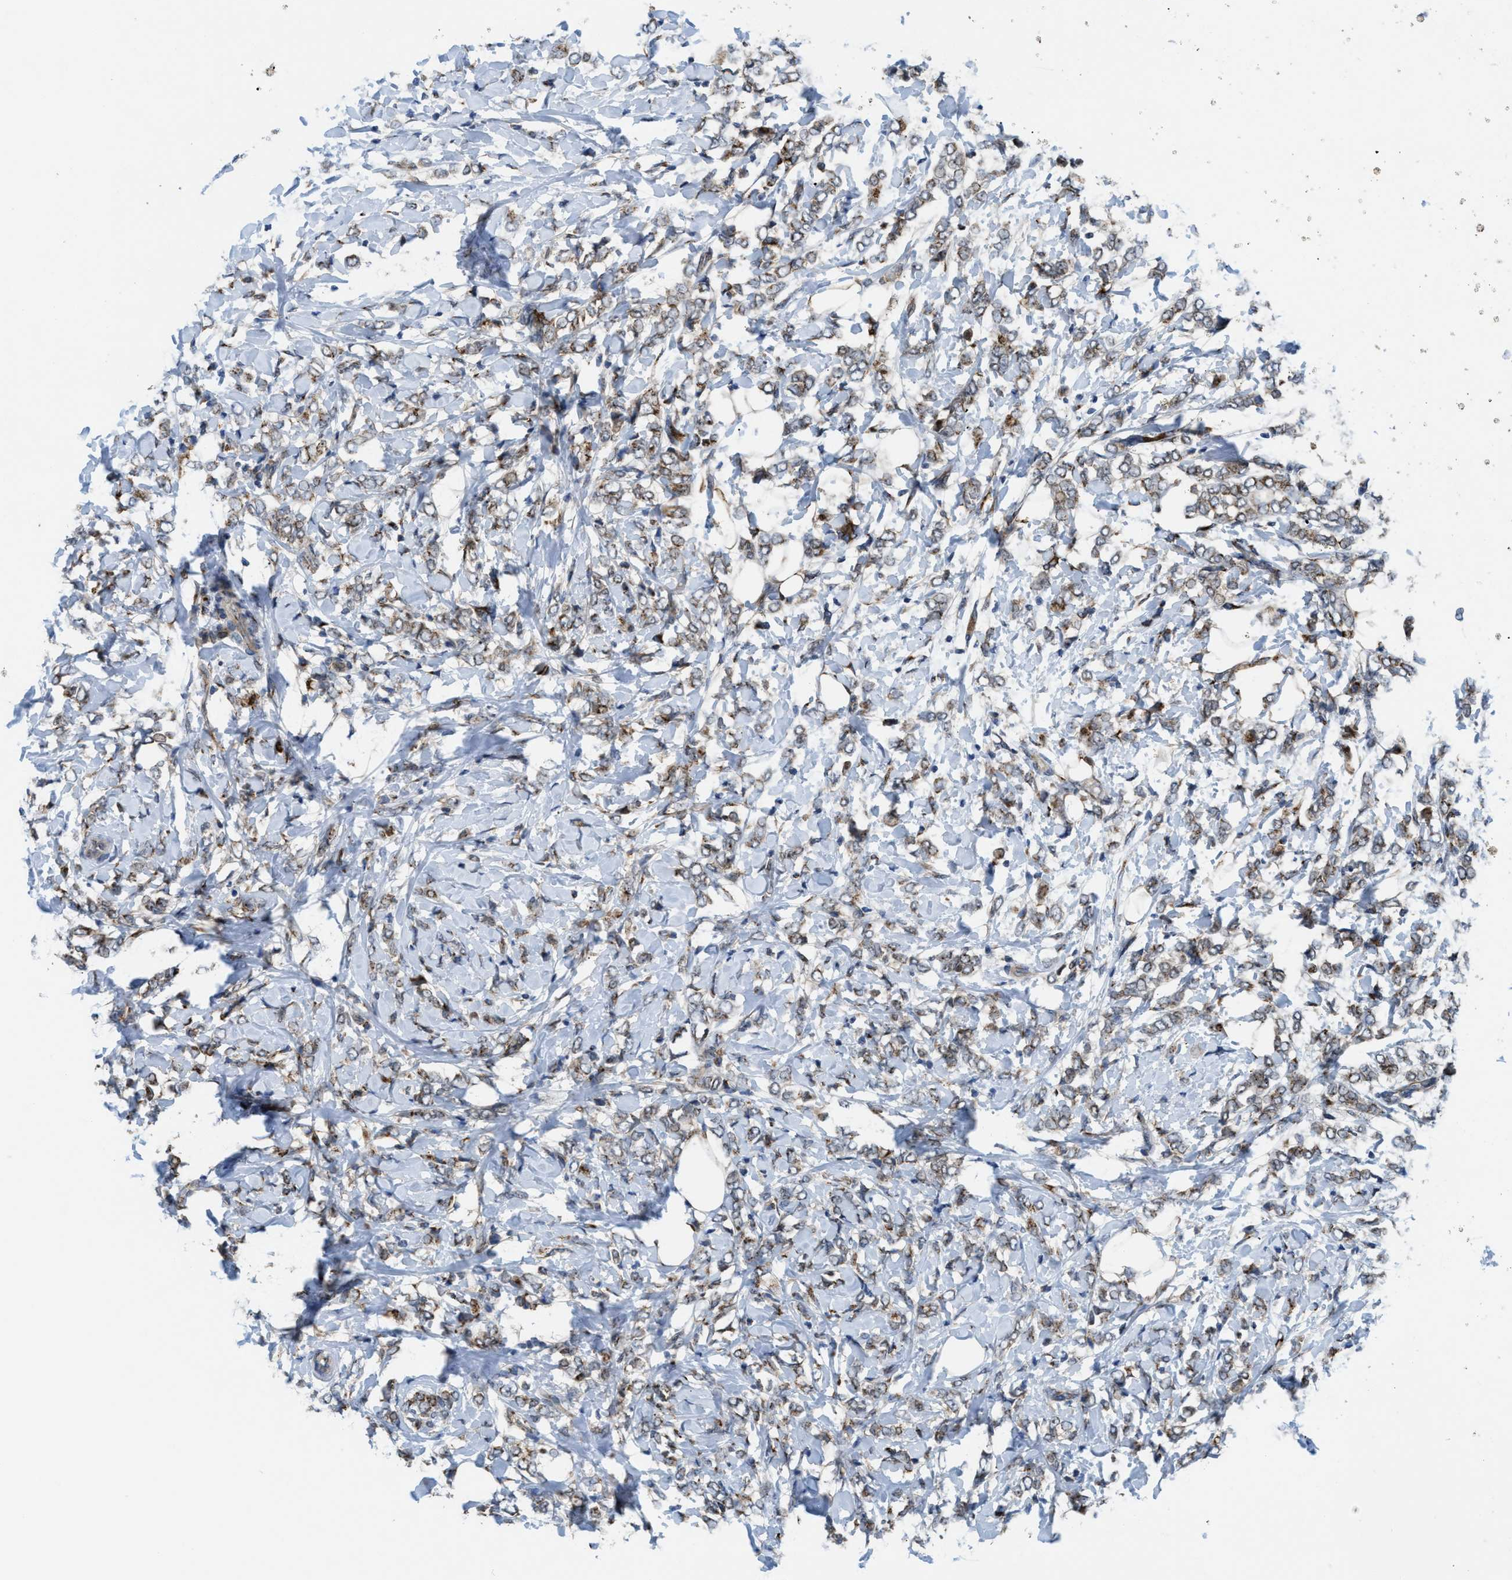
{"staining": {"intensity": "weak", "quantity": ">75%", "location": "cytoplasmic/membranous"}, "tissue": "breast cancer", "cell_type": "Tumor cells", "image_type": "cancer", "snomed": [{"axis": "morphology", "description": "Normal tissue, NOS"}, {"axis": "morphology", "description": "Lobular carcinoma"}, {"axis": "topography", "description": "Breast"}], "caption": "Breast lobular carcinoma stained with a protein marker exhibits weak staining in tumor cells.", "gene": "SLC38A10", "patient": {"sex": "female", "age": 47}}